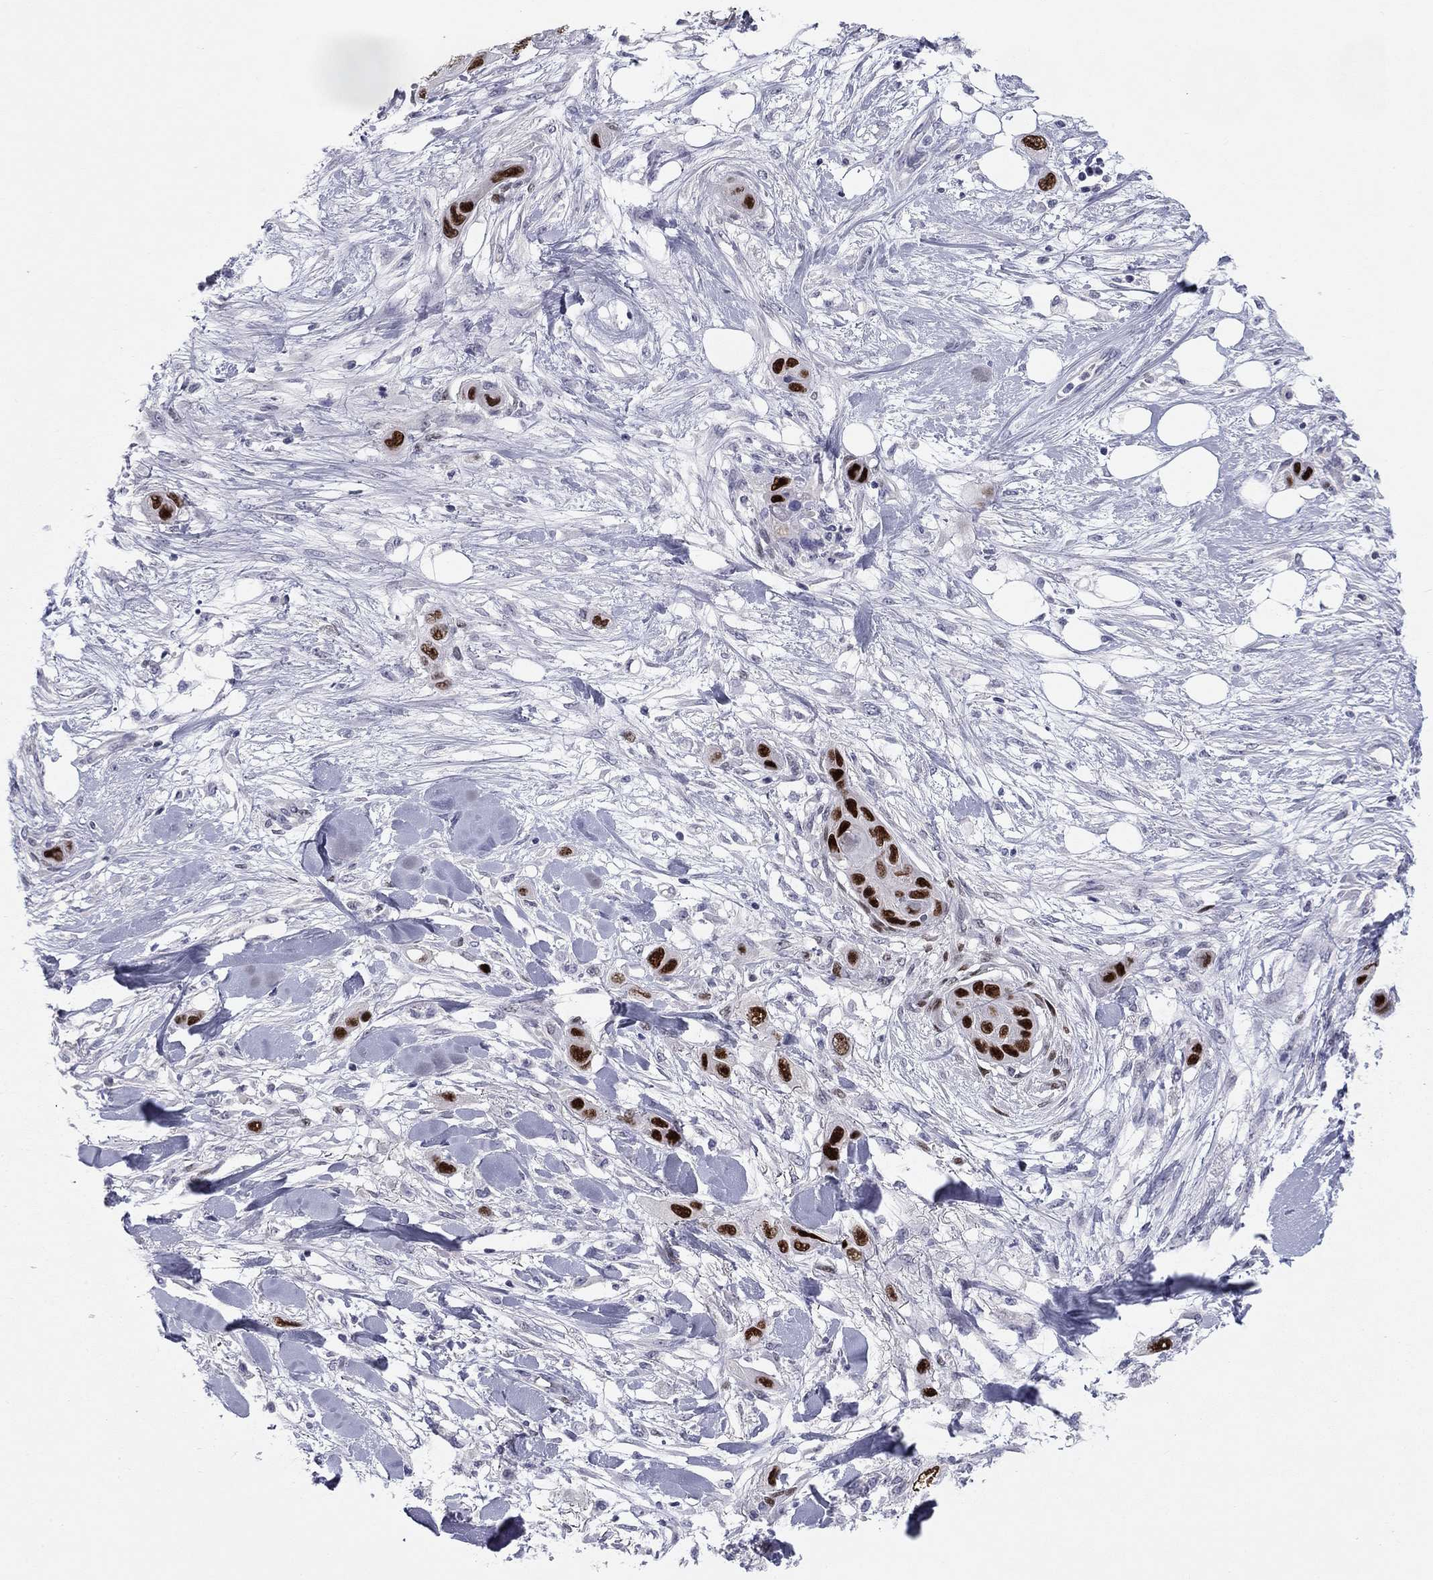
{"staining": {"intensity": "strong", "quantity": ">75%", "location": "nuclear"}, "tissue": "skin cancer", "cell_type": "Tumor cells", "image_type": "cancer", "snomed": [{"axis": "morphology", "description": "Squamous cell carcinoma, NOS"}, {"axis": "topography", "description": "Skin"}], "caption": "About >75% of tumor cells in skin cancer reveal strong nuclear protein staining as visualized by brown immunohistochemical staining.", "gene": "TFAP2B", "patient": {"sex": "male", "age": 79}}